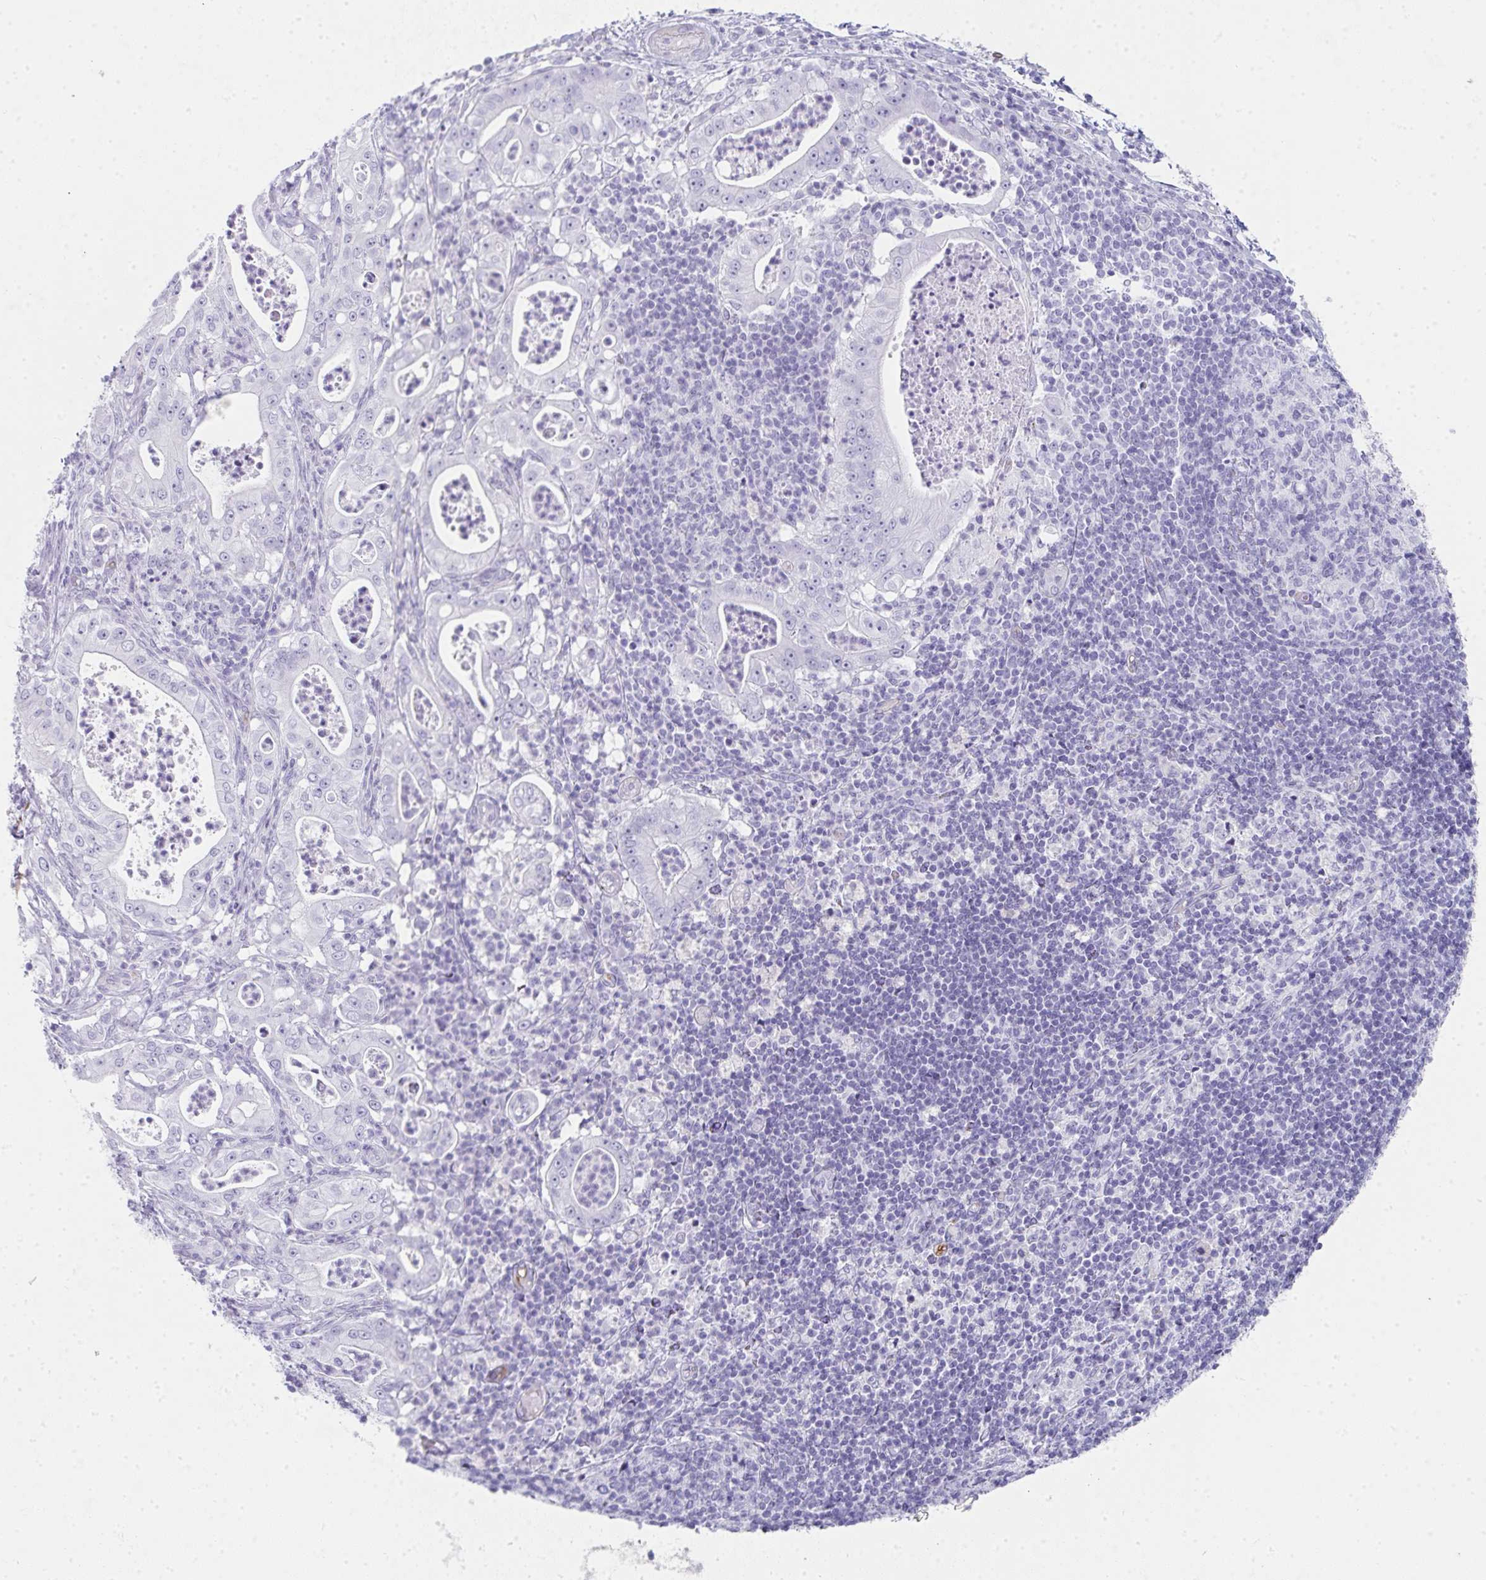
{"staining": {"intensity": "negative", "quantity": "none", "location": "none"}, "tissue": "pancreatic cancer", "cell_type": "Tumor cells", "image_type": "cancer", "snomed": [{"axis": "morphology", "description": "Adenocarcinoma, NOS"}, {"axis": "topography", "description": "Pancreas"}], "caption": "Immunohistochemistry micrograph of neoplastic tissue: pancreatic cancer stained with DAB (3,3'-diaminobenzidine) shows no significant protein positivity in tumor cells. (DAB (3,3'-diaminobenzidine) immunohistochemistry (IHC) visualized using brightfield microscopy, high magnification).", "gene": "PRND", "patient": {"sex": "male", "age": 71}}